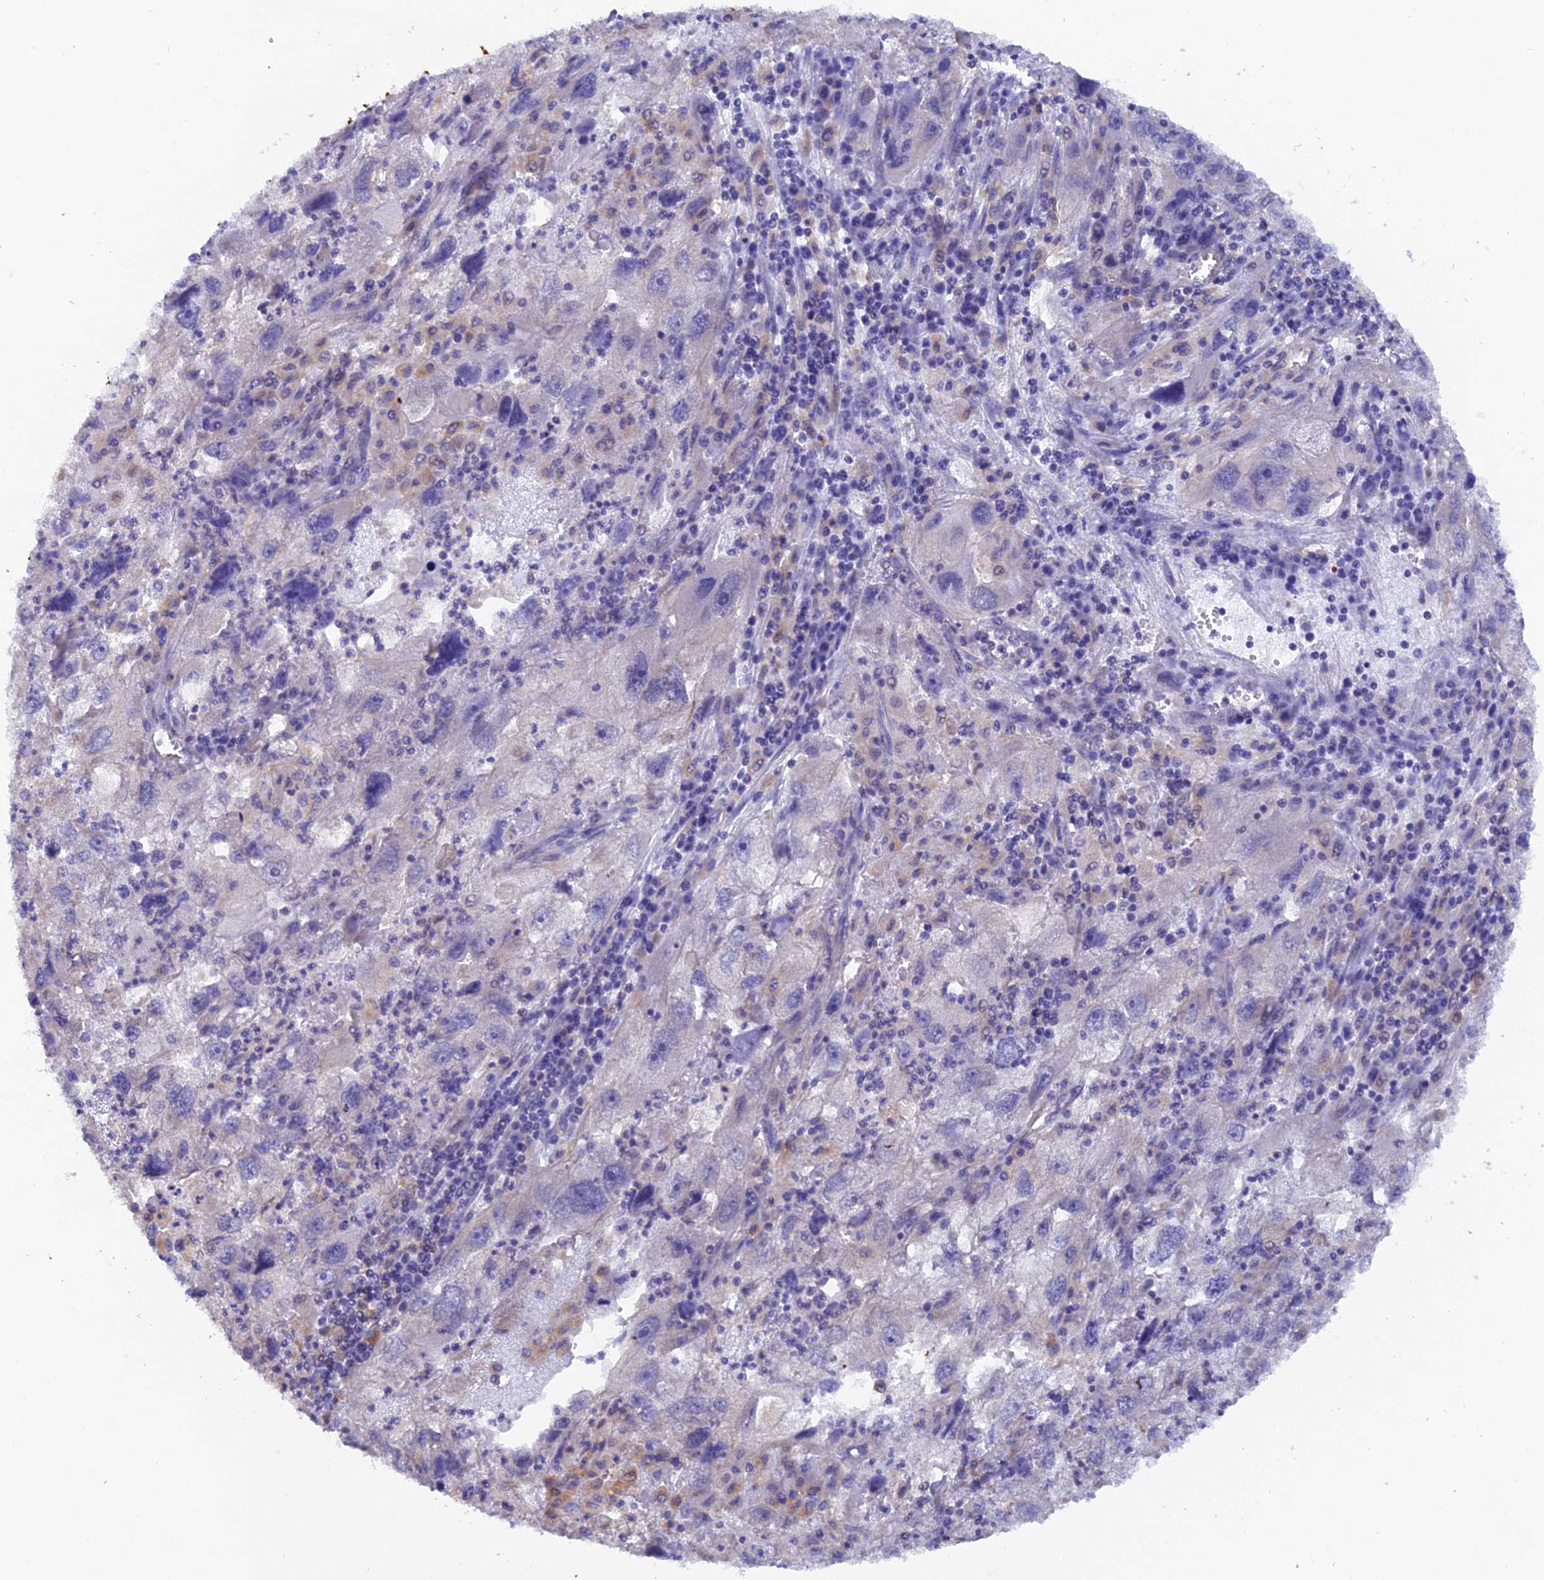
{"staining": {"intensity": "negative", "quantity": "none", "location": "none"}, "tissue": "endometrial cancer", "cell_type": "Tumor cells", "image_type": "cancer", "snomed": [{"axis": "morphology", "description": "Adenocarcinoma, NOS"}, {"axis": "topography", "description": "Endometrium"}], "caption": "DAB immunohistochemical staining of endometrial adenocarcinoma demonstrates no significant expression in tumor cells.", "gene": "FZR1", "patient": {"sex": "female", "age": 49}}